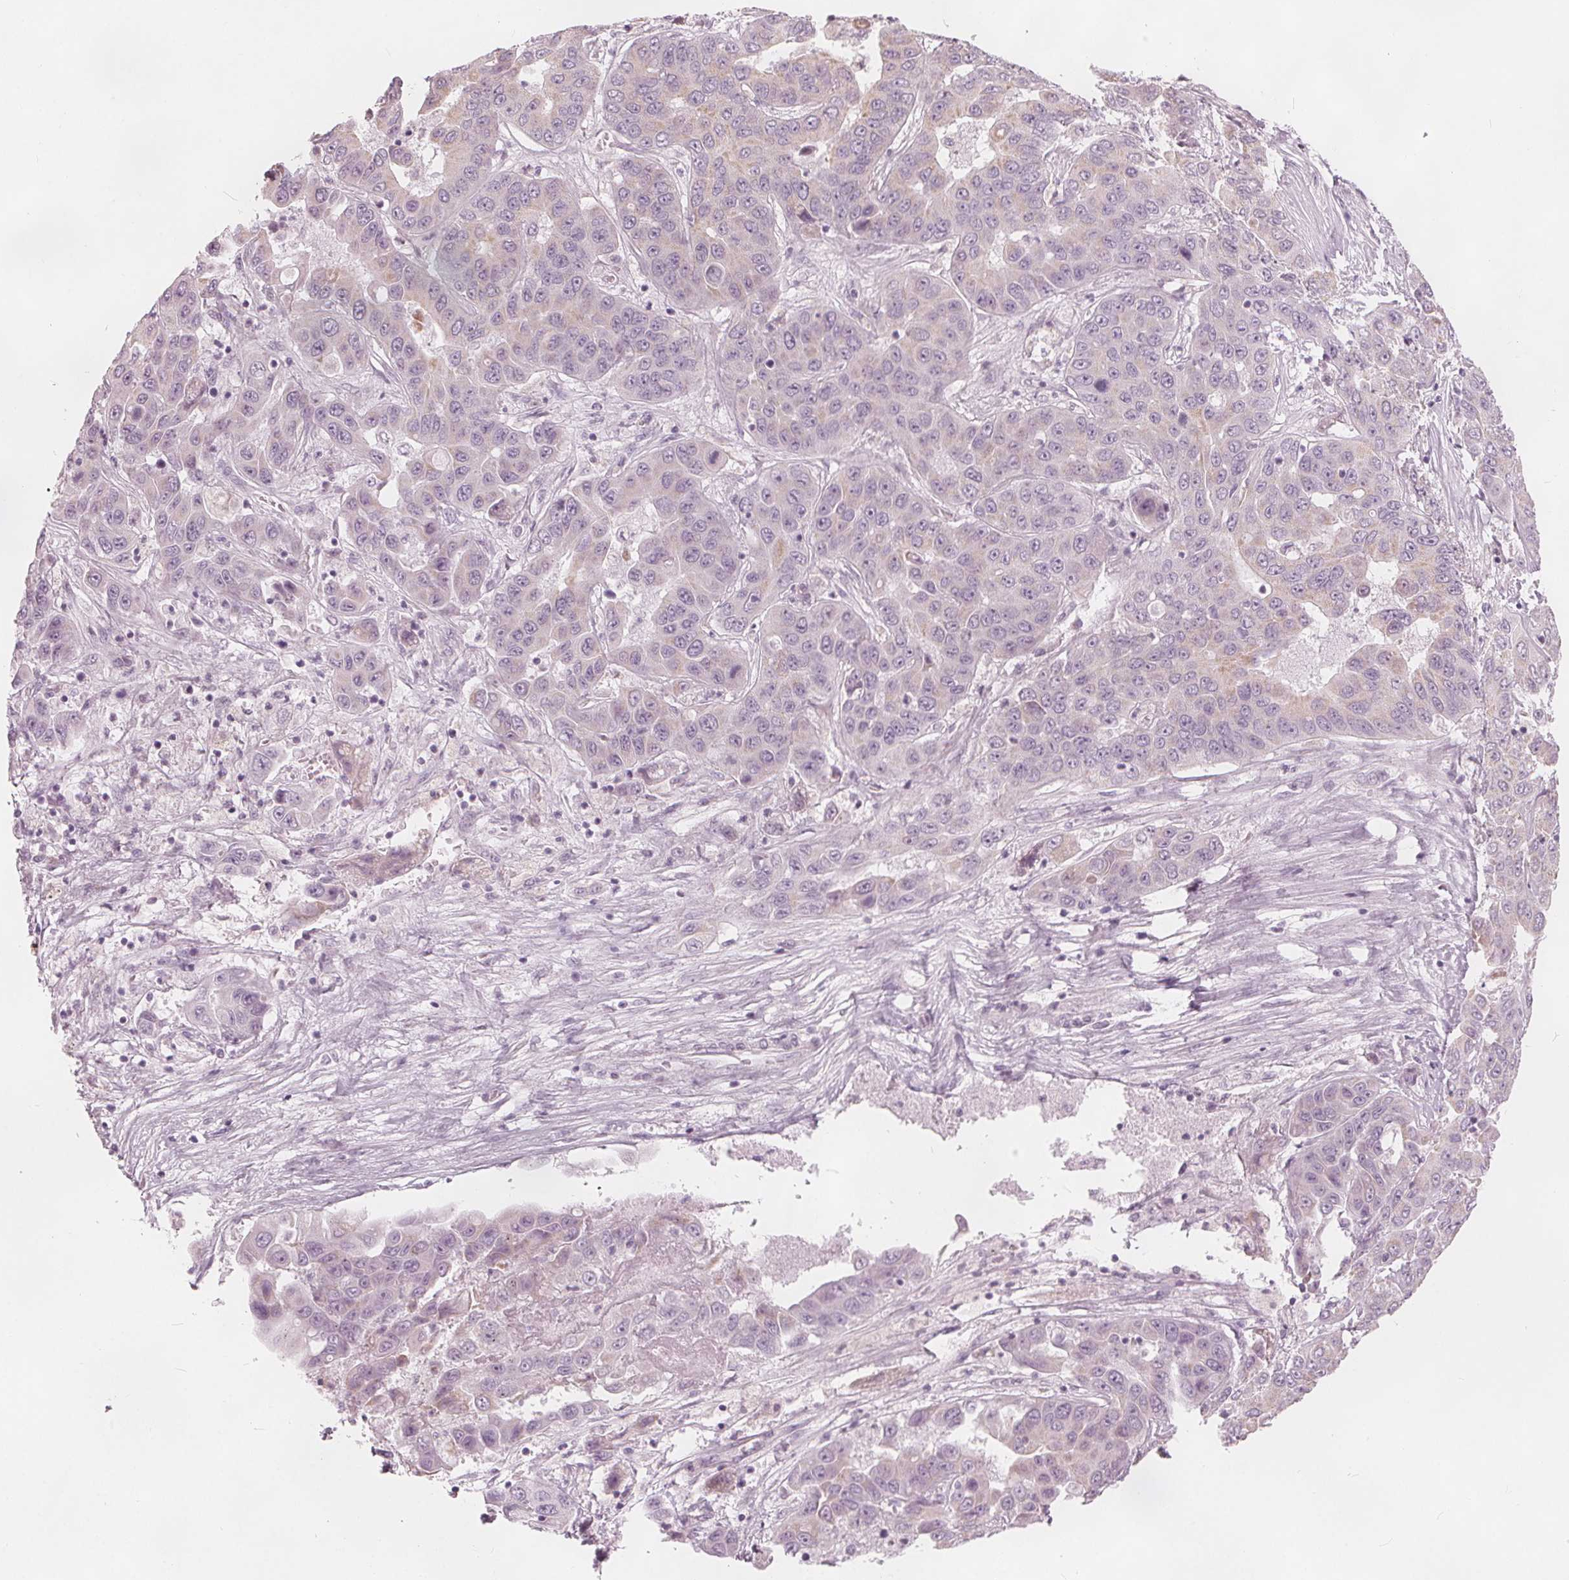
{"staining": {"intensity": "negative", "quantity": "none", "location": "none"}, "tissue": "liver cancer", "cell_type": "Tumor cells", "image_type": "cancer", "snomed": [{"axis": "morphology", "description": "Cholangiocarcinoma"}, {"axis": "topography", "description": "Liver"}], "caption": "An IHC image of liver cancer is shown. There is no staining in tumor cells of liver cancer.", "gene": "BRSK1", "patient": {"sex": "female", "age": 52}}